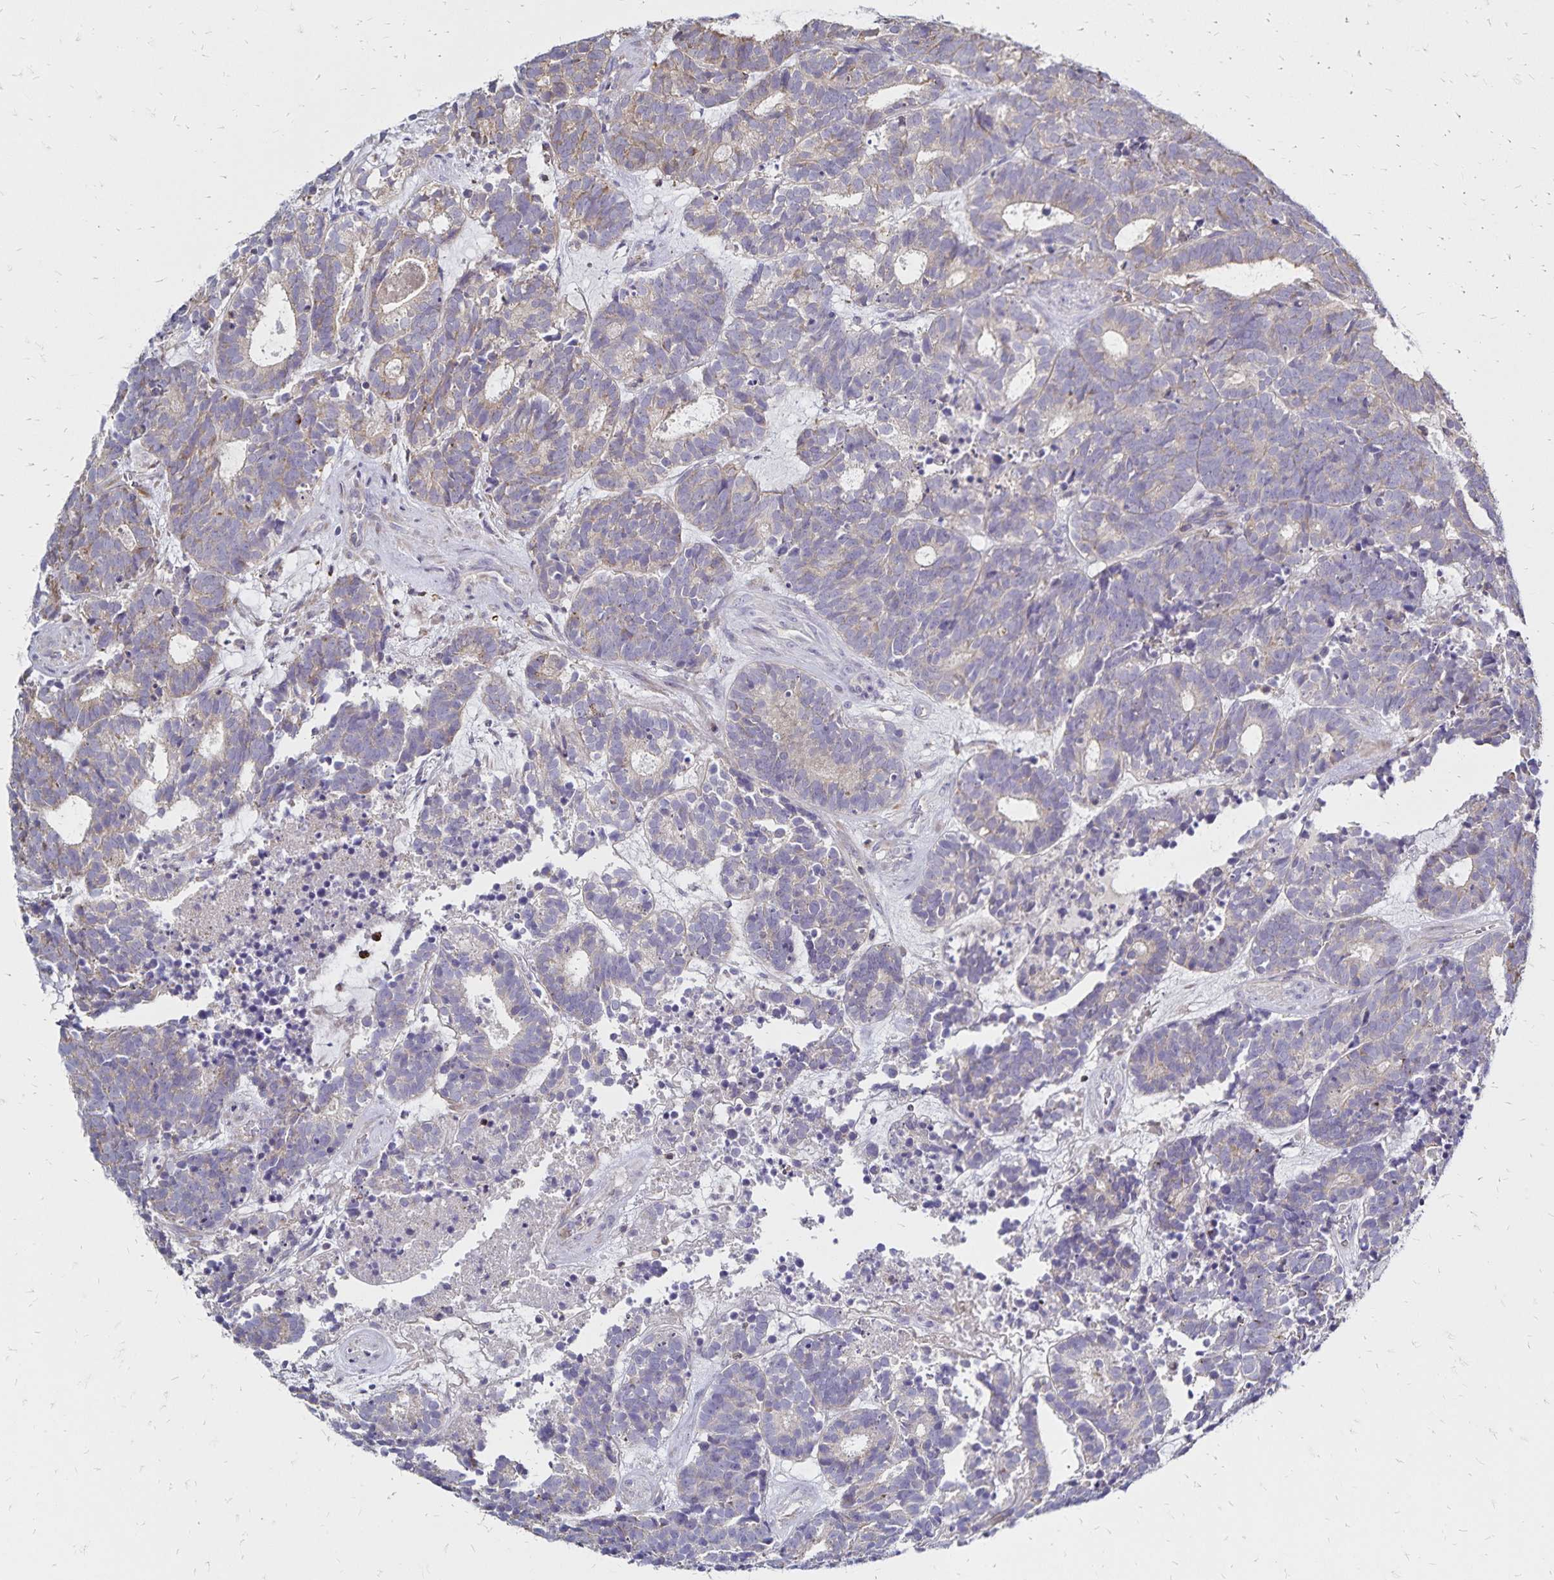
{"staining": {"intensity": "weak", "quantity": ">75%", "location": "cytoplasmic/membranous"}, "tissue": "head and neck cancer", "cell_type": "Tumor cells", "image_type": "cancer", "snomed": [{"axis": "morphology", "description": "Adenocarcinoma, NOS"}, {"axis": "topography", "description": "Head-Neck"}], "caption": "Head and neck adenocarcinoma stained with immunohistochemistry (IHC) displays weak cytoplasmic/membranous positivity in approximately >75% of tumor cells. (Stains: DAB (3,3'-diaminobenzidine) in brown, nuclei in blue, Microscopy: brightfield microscopy at high magnification).", "gene": "NAGPA", "patient": {"sex": "female", "age": 81}}